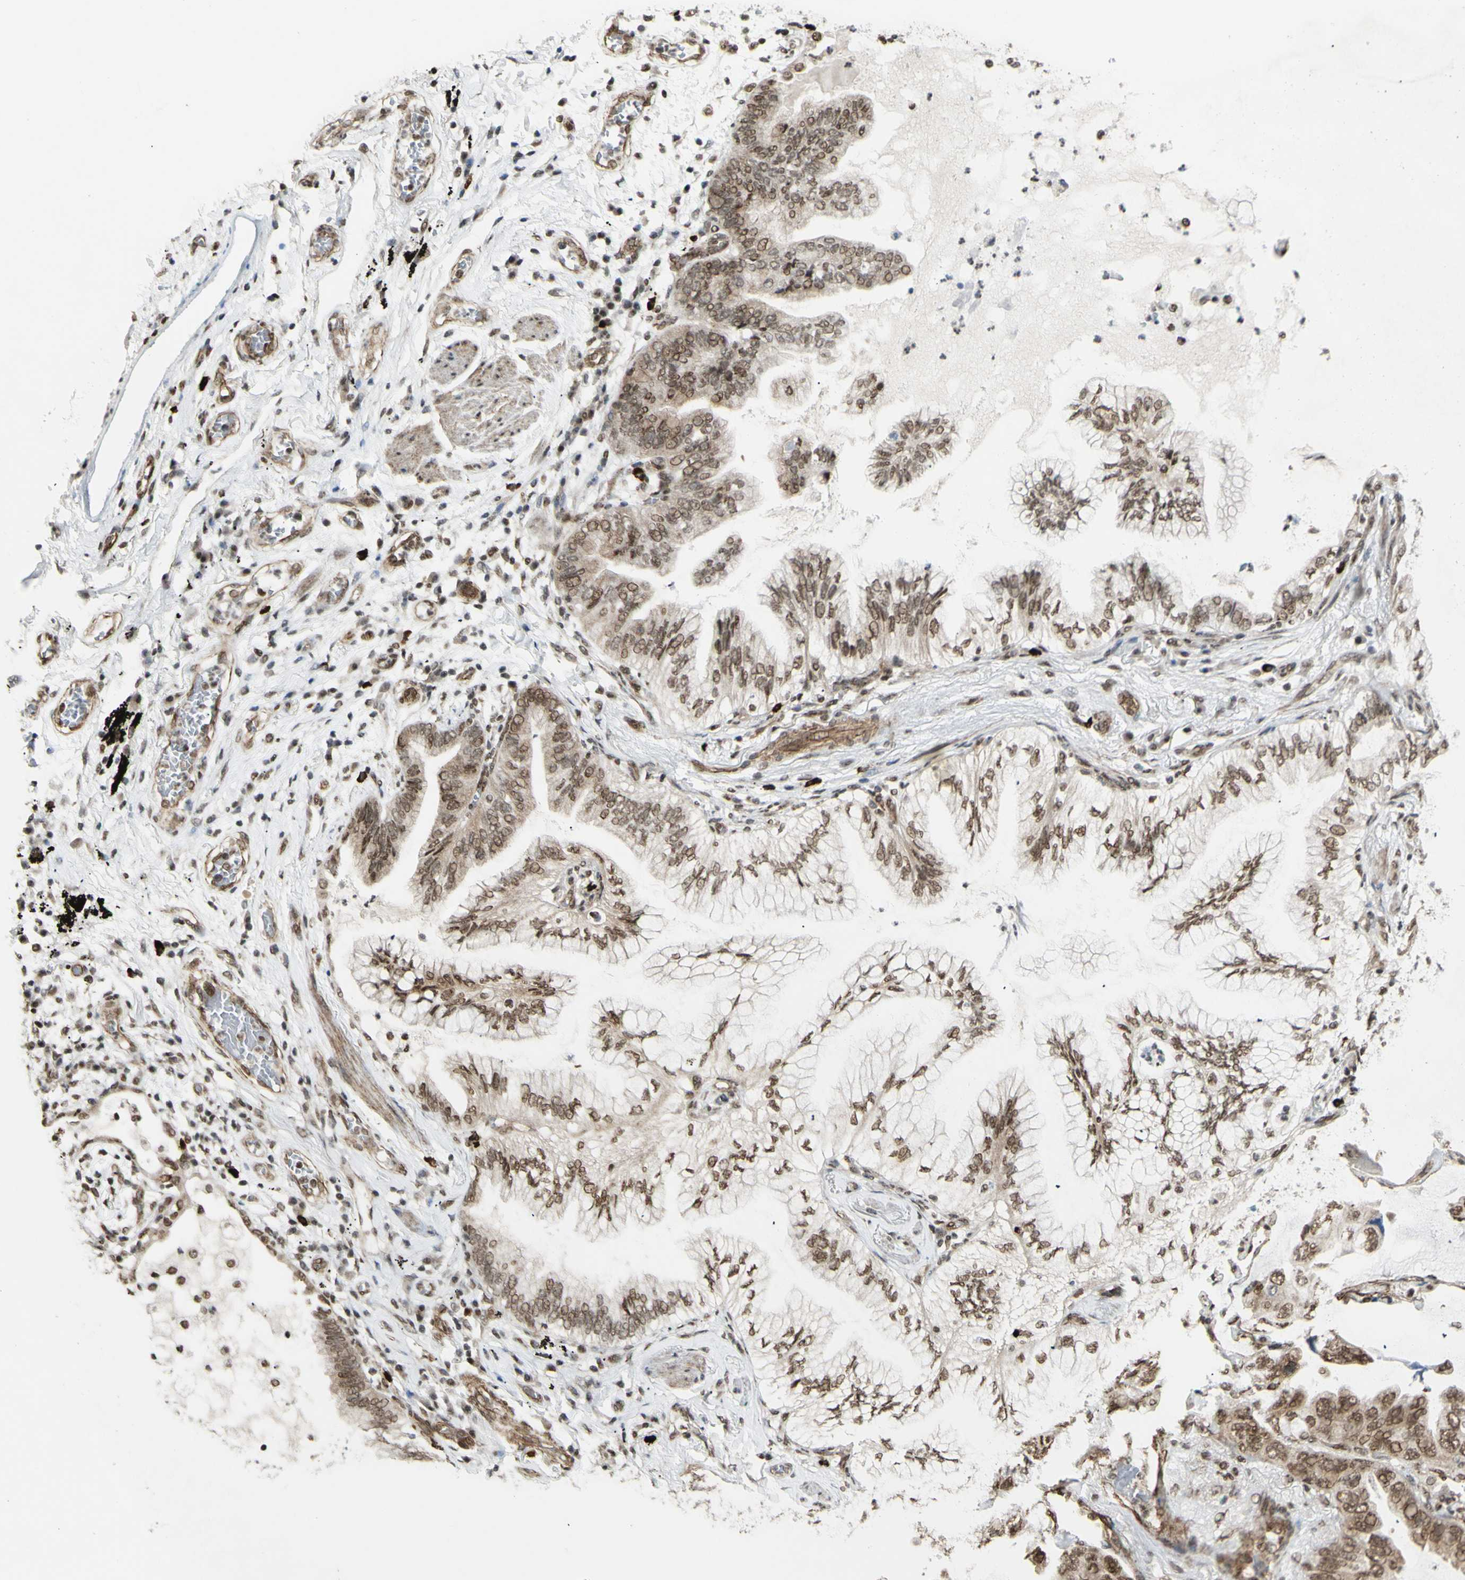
{"staining": {"intensity": "moderate", "quantity": ">75%", "location": "nuclear"}, "tissue": "lung cancer", "cell_type": "Tumor cells", "image_type": "cancer", "snomed": [{"axis": "morphology", "description": "Normal tissue, NOS"}, {"axis": "morphology", "description": "Adenocarcinoma, NOS"}, {"axis": "topography", "description": "Bronchus"}, {"axis": "topography", "description": "Lung"}], "caption": "Immunohistochemistry photomicrograph of neoplastic tissue: lung cancer stained using immunohistochemistry exhibits medium levels of moderate protein expression localized specifically in the nuclear of tumor cells, appearing as a nuclear brown color.", "gene": "ZMYM6", "patient": {"sex": "female", "age": 70}}